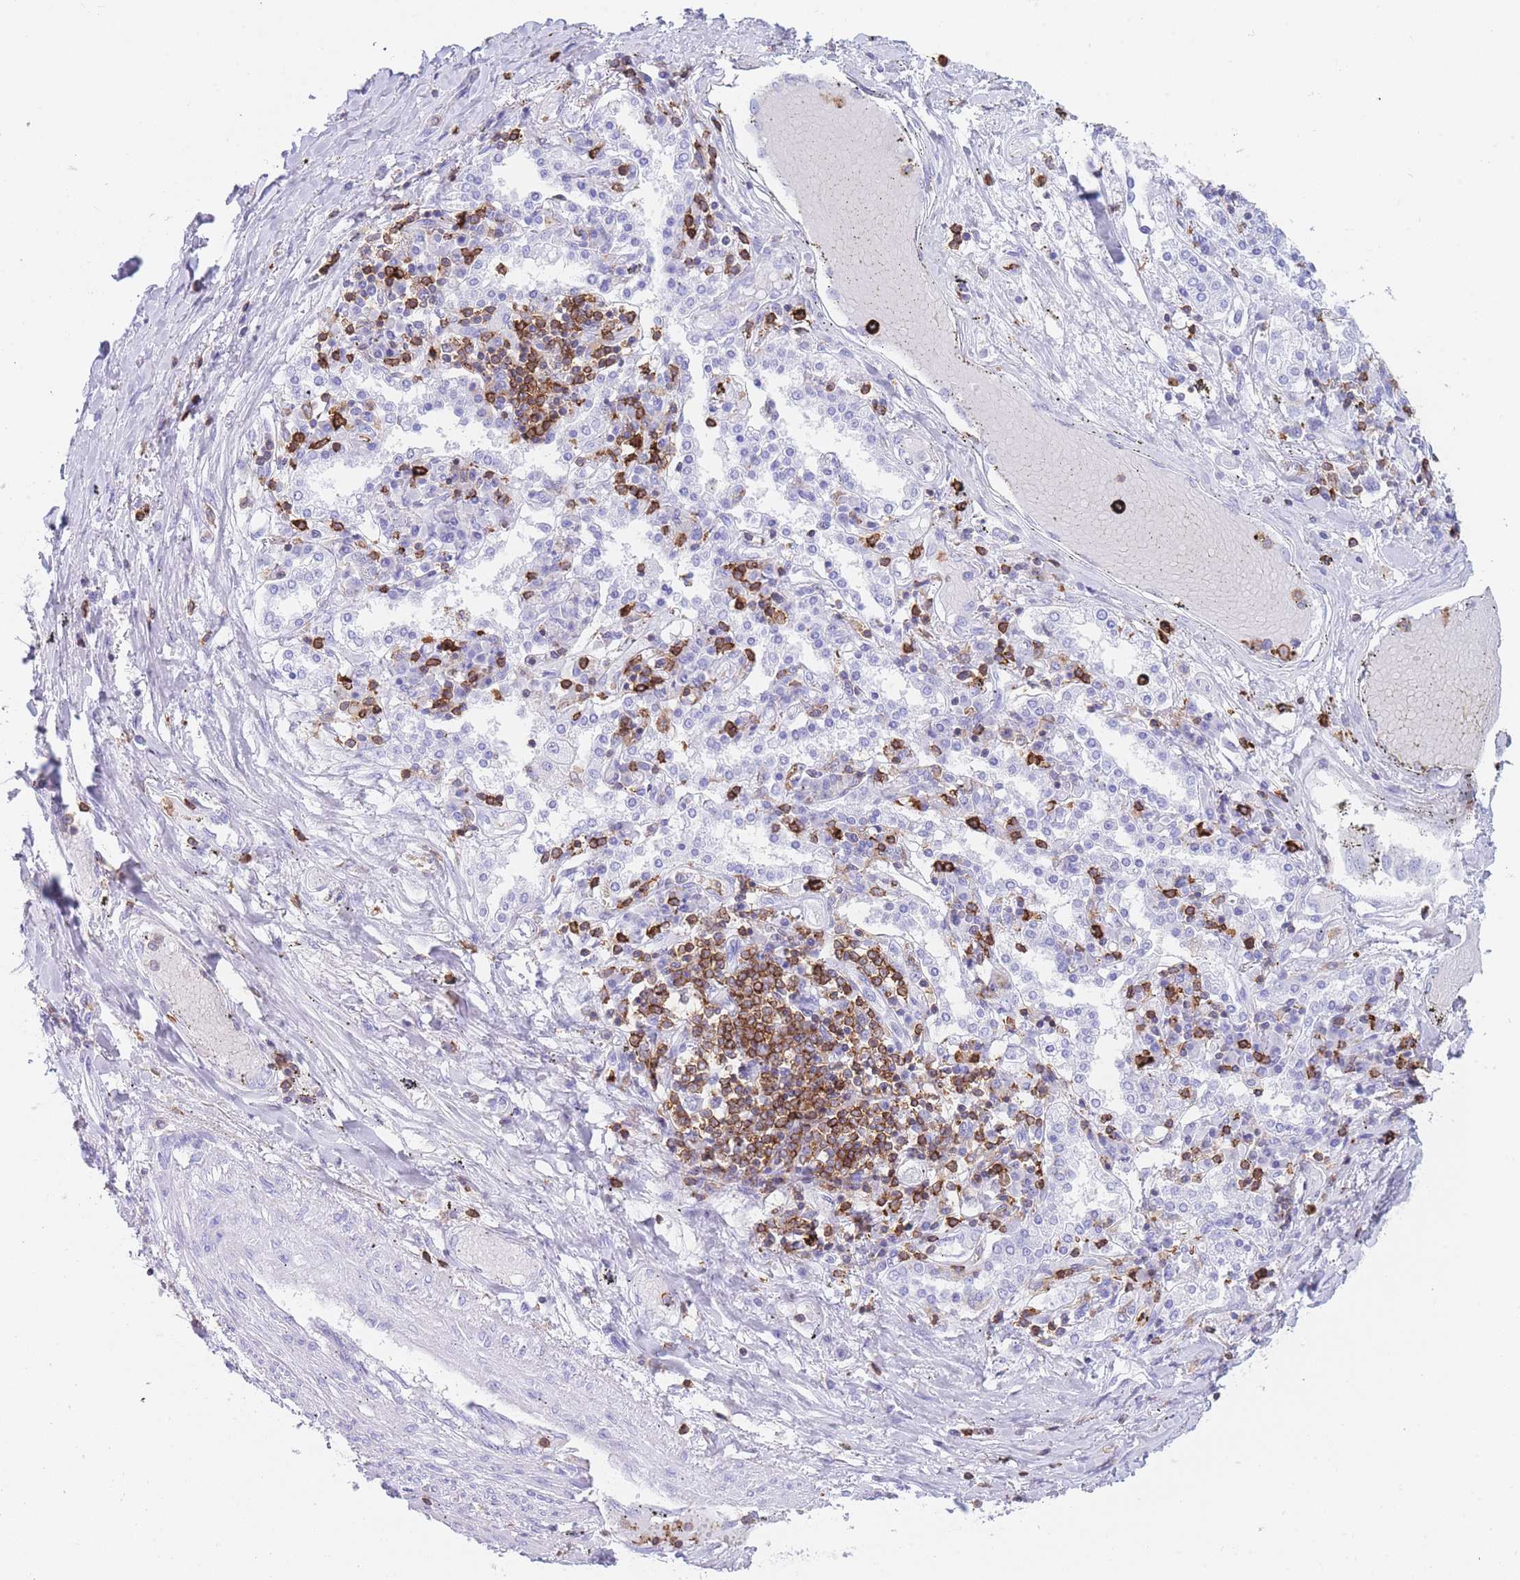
{"staining": {"intensity": "negative", "quantity": "none", "location": "none"}, "tissue": "lung cancer", "cell_type": "Tumor cells", "image_type": "cancer", "snomed": [{"axis": "morphology", "description": "Squamous cell carcinoma, NOS"}, {"axis": "topography", "description": "Lung"}], "caption": "This is a micrograph of IHC staining of lung squamous cell carcinoma, which shows no positivity in tumor cells.", "gene": "CORO1A", "patient": {"sex": "male", "age": 65}}